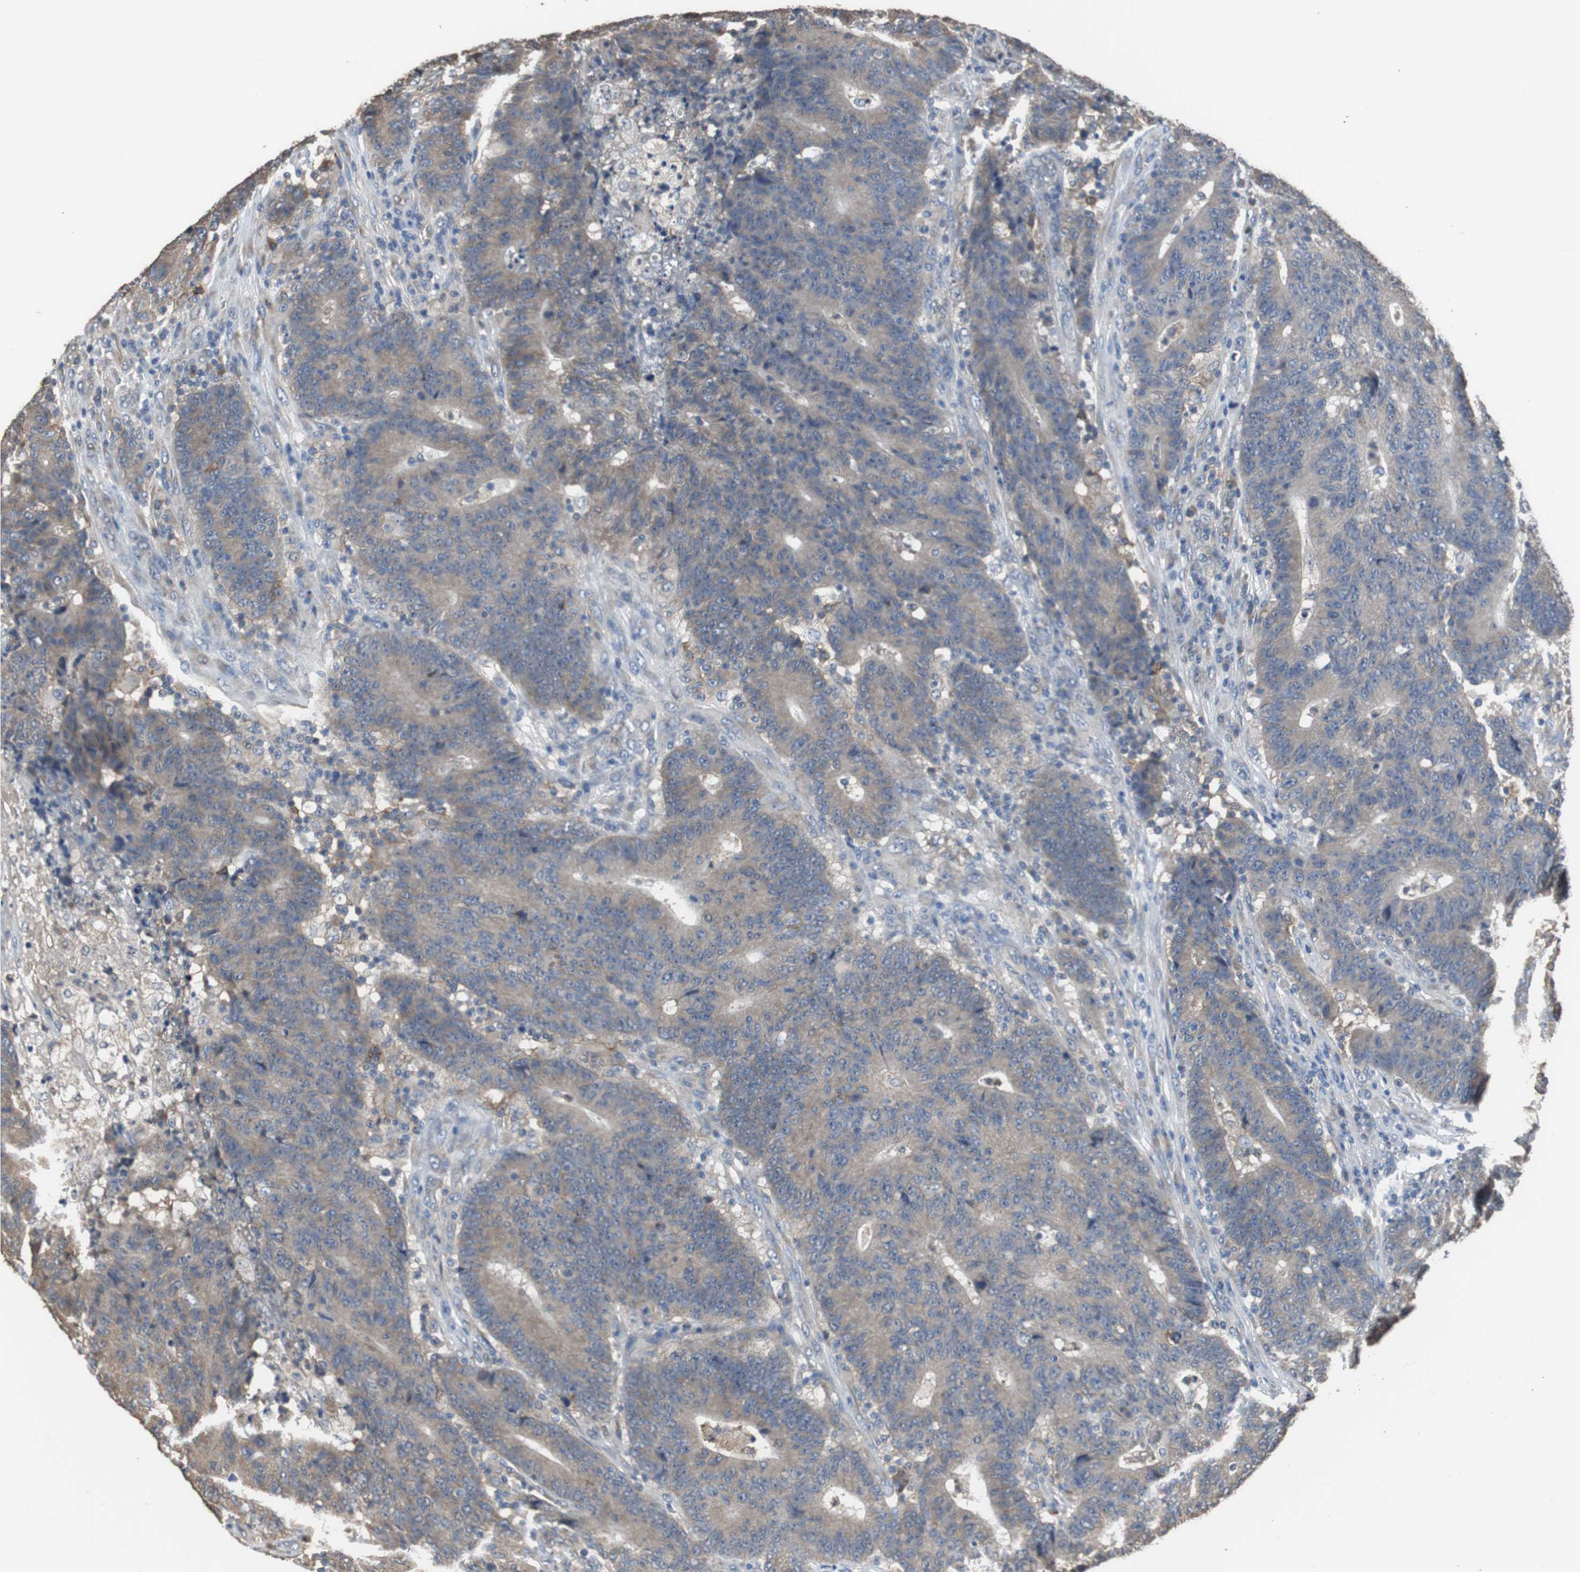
{"staining": {"intensity": "weak", "quantity": ">75%", "location": "cytoplasmic/membranous"}, "tissue": "colorectal cancer", "cell_type": "Tumor cells", "image_type": "cancer", "snomed": [{"axis": "morphology", "description": "Normal tissue, NOS"}, {"axis": "morphology", "description": "Adenocarcinoma, NOS"}, {"axis": "topography", "description": "Colon"}], "caption": "Immunohistochemistry (IHC) of colorectal cancer (adenocarcinoma) reveals low levels of weak cytoplasmic/membranous positivity in approximately >75% of tumor cells.", "gene": "SCIMP", "patient": {"sex": "female", "age": 75}}